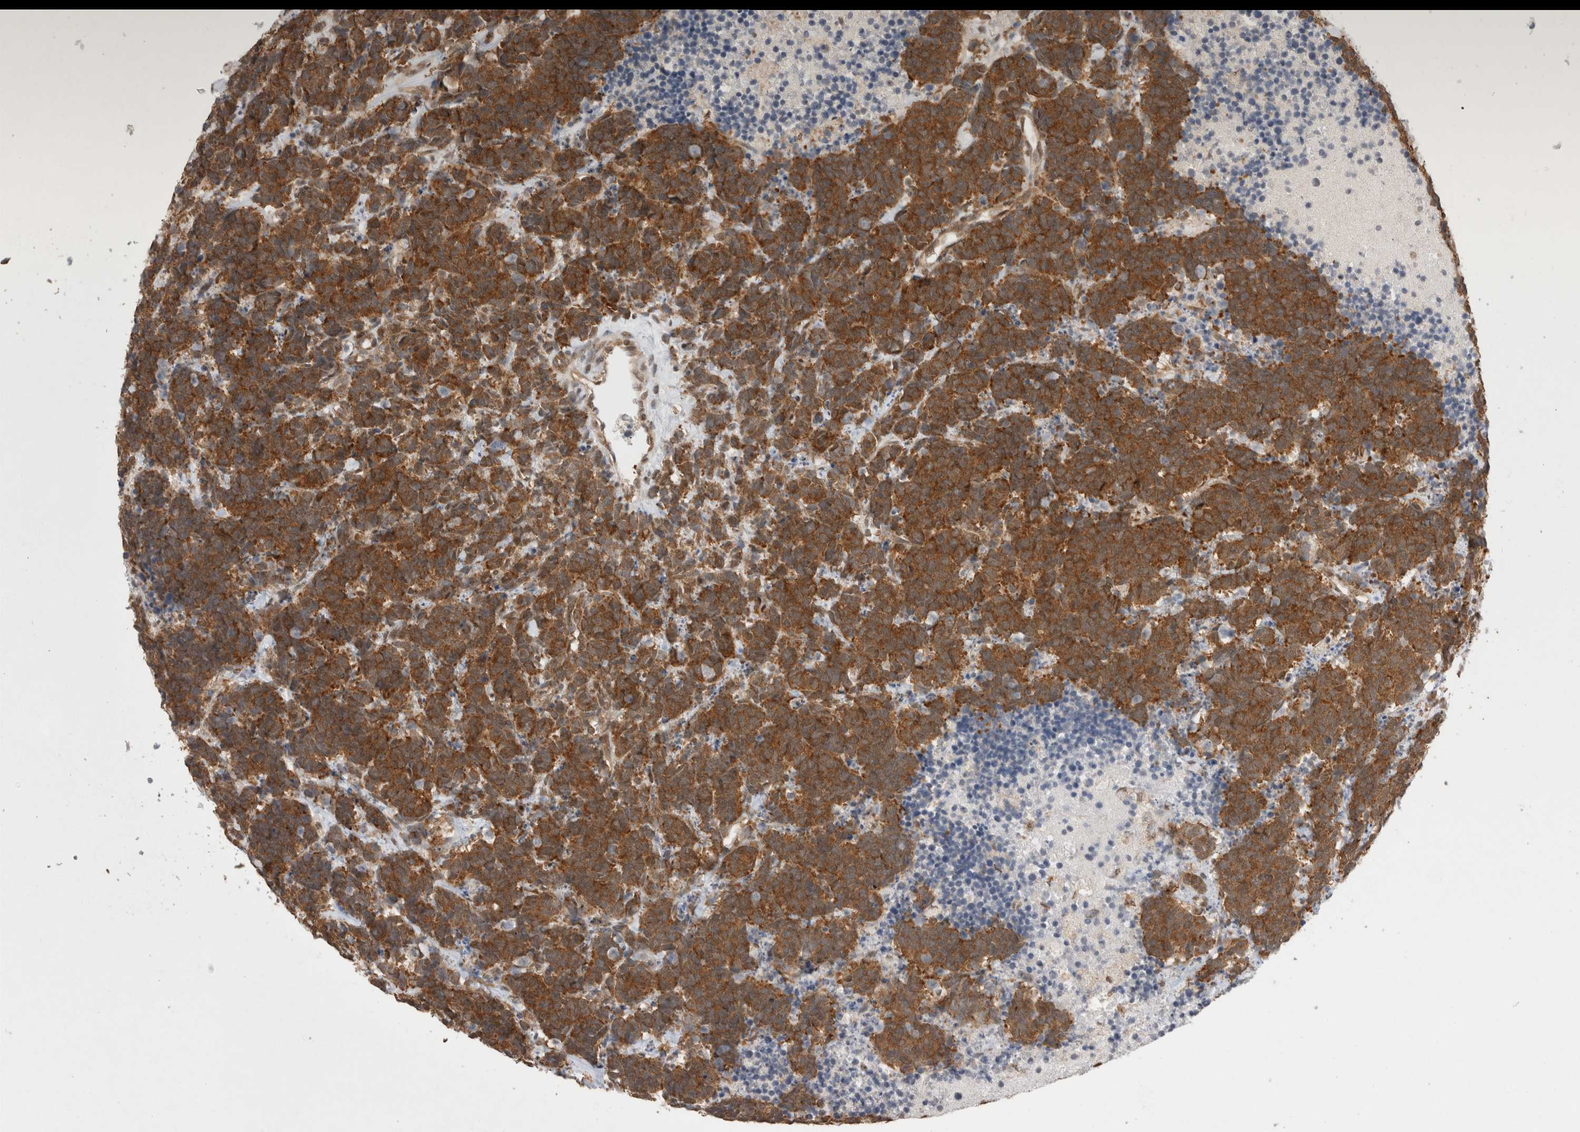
{"staining": {"intensity": "strong", "quantity": ">75%", "location": "cytoplasmic/membranous"}, "tissue": "carcinoid", "cell_type": "Tumor cells", "image_type": "cancer", "snomed": [{"axis": "morphology", "description": "Carcinoma, NOS"}, {"axis": "morphology", "description": "Carcinoid, malignant, NOS"}, {"axis": "topography", "description": "Urinary bladder"}], "caption": "Immunohistochemistry staining of carcinoid, which exhibits high levels of strong cytoplasmic/membranous staining in about >75% of tumor cells indicating strong cytoplasmic/membranous protein positivity. The staining was performed using DAB (3,3'-diaminobenzidine) (brown) for protein detection and nuclei were counterstained in hematoxylin (blue).", "gene": "WIPF2", "patient": {"sex": "male", "age": 57}}